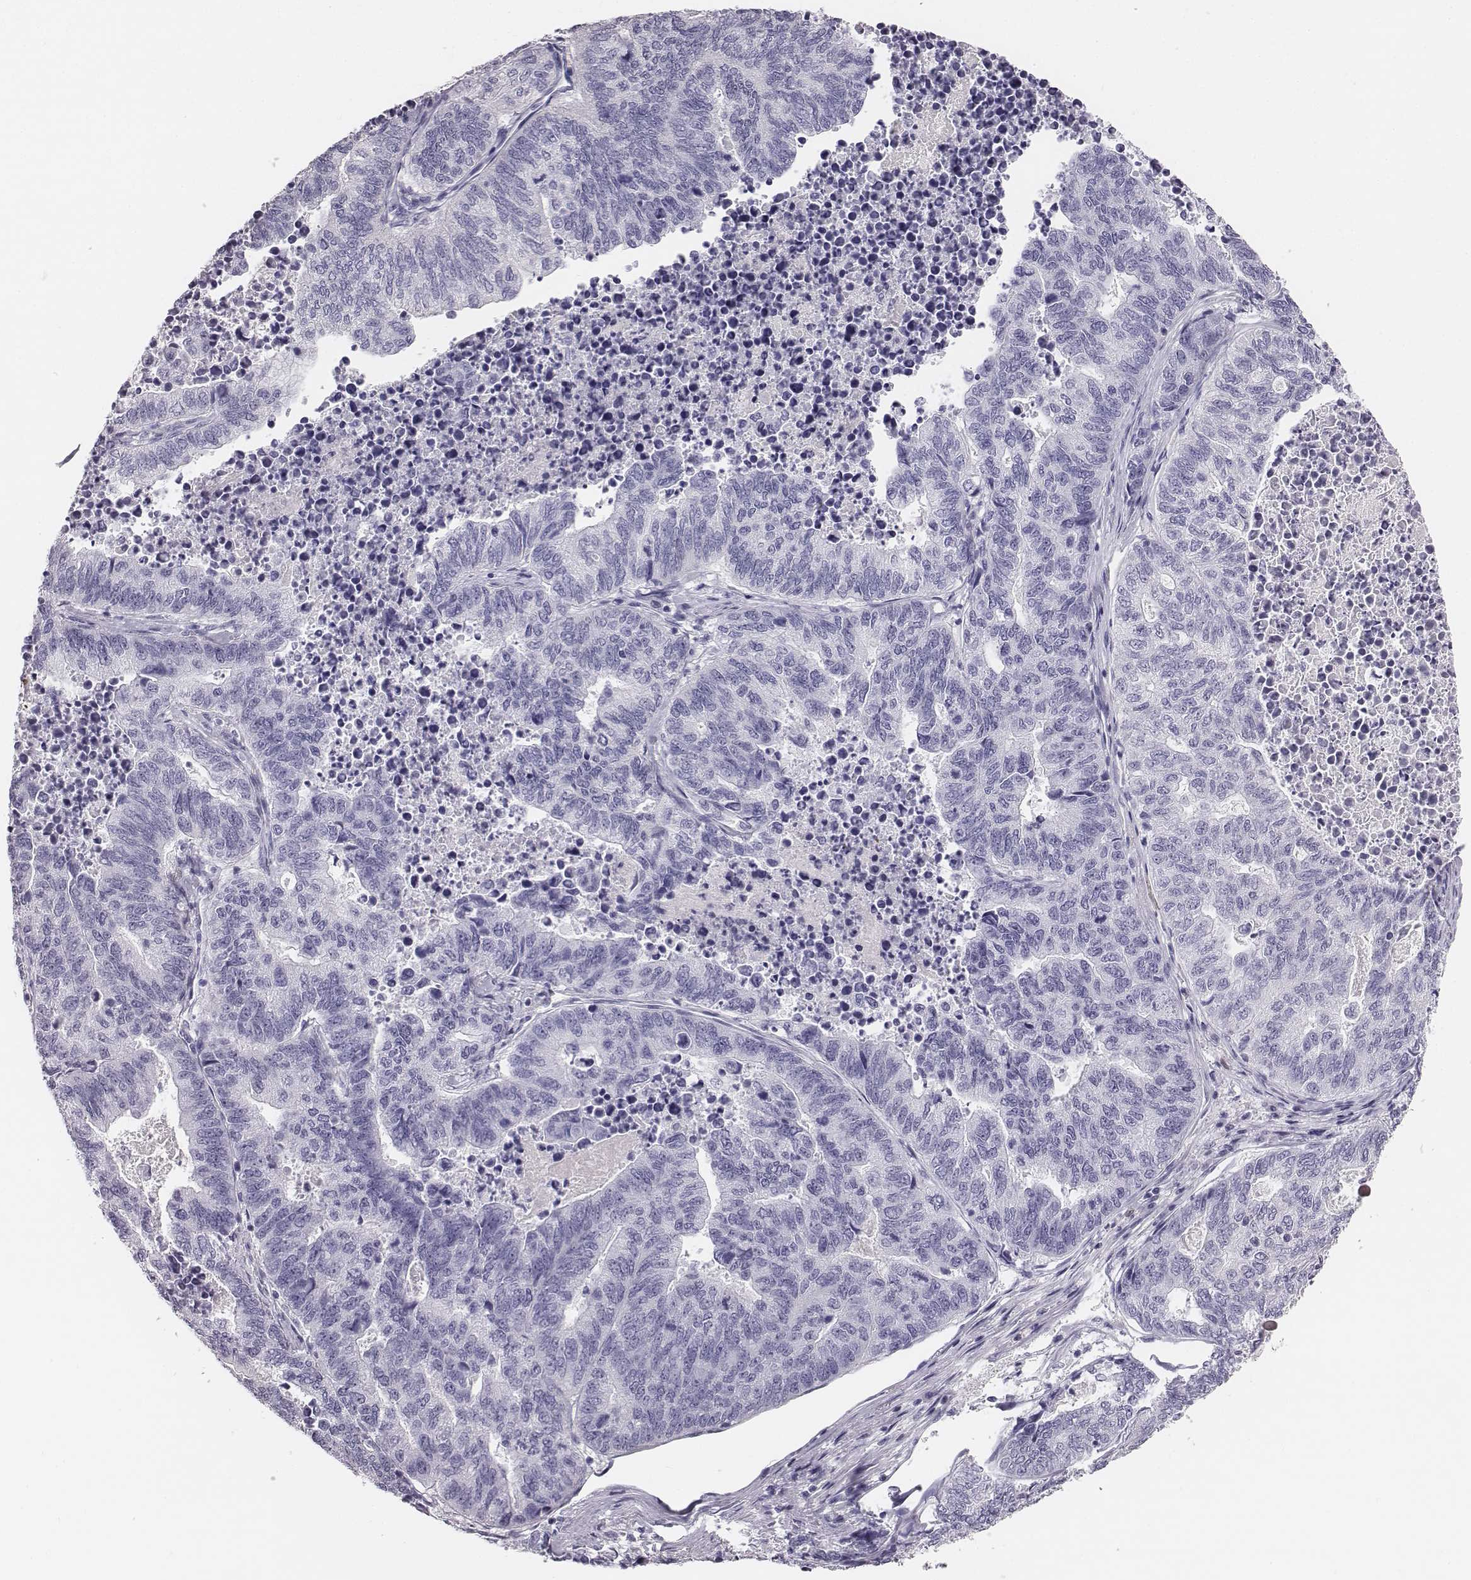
{"staining": {"intensity": "negative", "quantity": "none", "location": "none"}, "tissue": "stomach cancer", "cell_type": "Tumor cells", "image_type": "cancer", "snomed": [{"axis": "morphology", "description": "Adenocarcinoma, NOS"}, {"axis": "topography", "description": "Stomach, upper"}], "caption": "The photomicrograph shows no staining of tumor cells in stomach cancer.", "gene": "HBZ", "patient": {"sex": "female", "age": 67}}